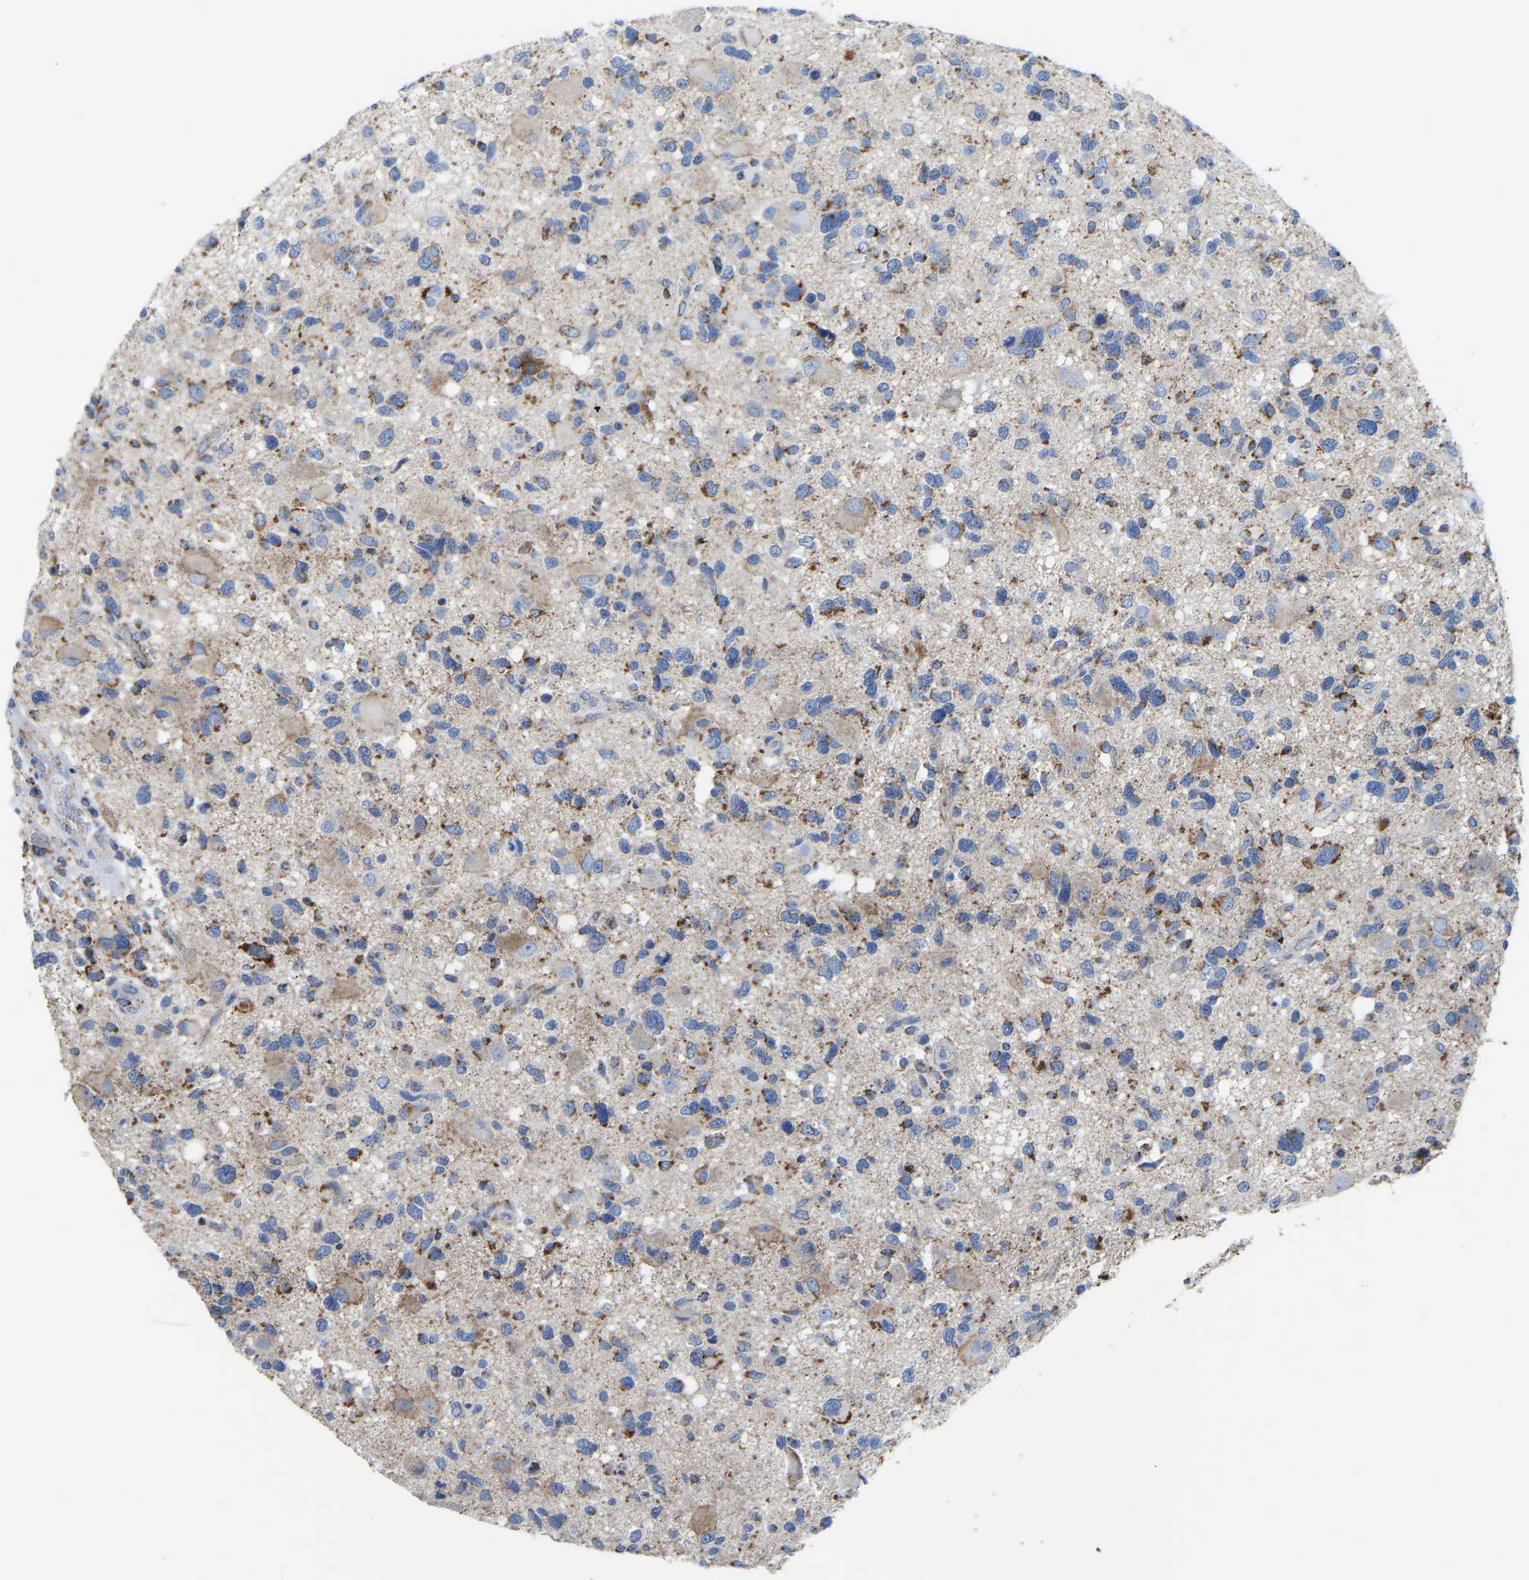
{"staining": {"intensity": "moderate", "quantity": "<25%", "location": "cytoplasmic/membranous"}, "tissue": "glioma", "cell_type": "Tumor cells", "image_type": "cancer", "snomed": [{"axis": "morphology", "description": "Glioma, malignant, High grade"}, {"axis": "topography", "description": "Brain"}], "caption": "The micrograph exhibits a brown stain indicating the presence of a protein in the cytoplasmic/membranous of tumor cells in glioma. (Stains: DAB (3,3'-diaminobenzidine) in brown, nuclei in blue, Microscopy: brightfield microscopy at high magnification).", "gene": "ETFA", "patient": {"sex": "male", "age": 33}}